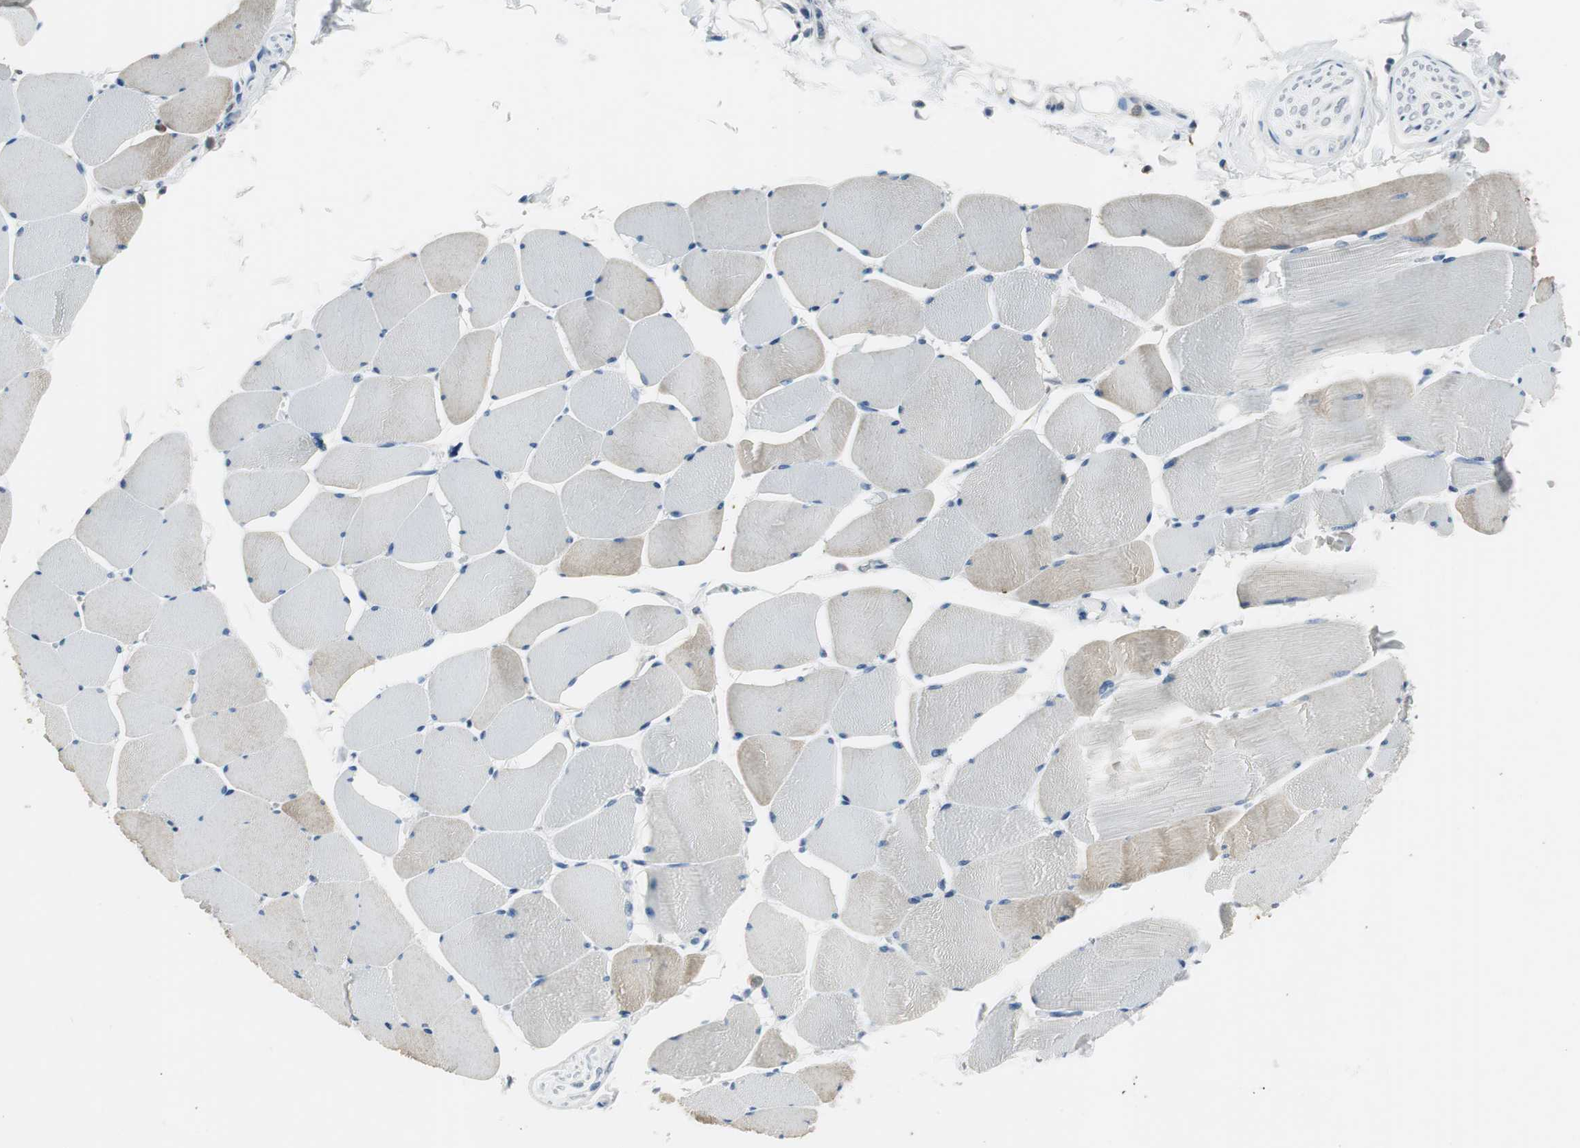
{"staining": {"intensity": "weak", "quantity": "<25%", "location": "cytoplasmic/membranous"}, "tissue": "skeletal muscle", "cell_type": "Myocytes", "image_type": "normal", "snomed": [{"axis": "morphology", "description": "Normal tissue, NOS"}, {"axis": "topography", "description": "Skeletal muscle"}], "caption": "A photomicrograph of skeletal muscle stained for a protein exhibits no brown staining in myocytes. (DAB (3,3'-diaminobenzidine) immunohistochemistry with hematoxylin counter stain).", "gene": "MSTO1", "patient": {"sex": "male", "age": 62}}